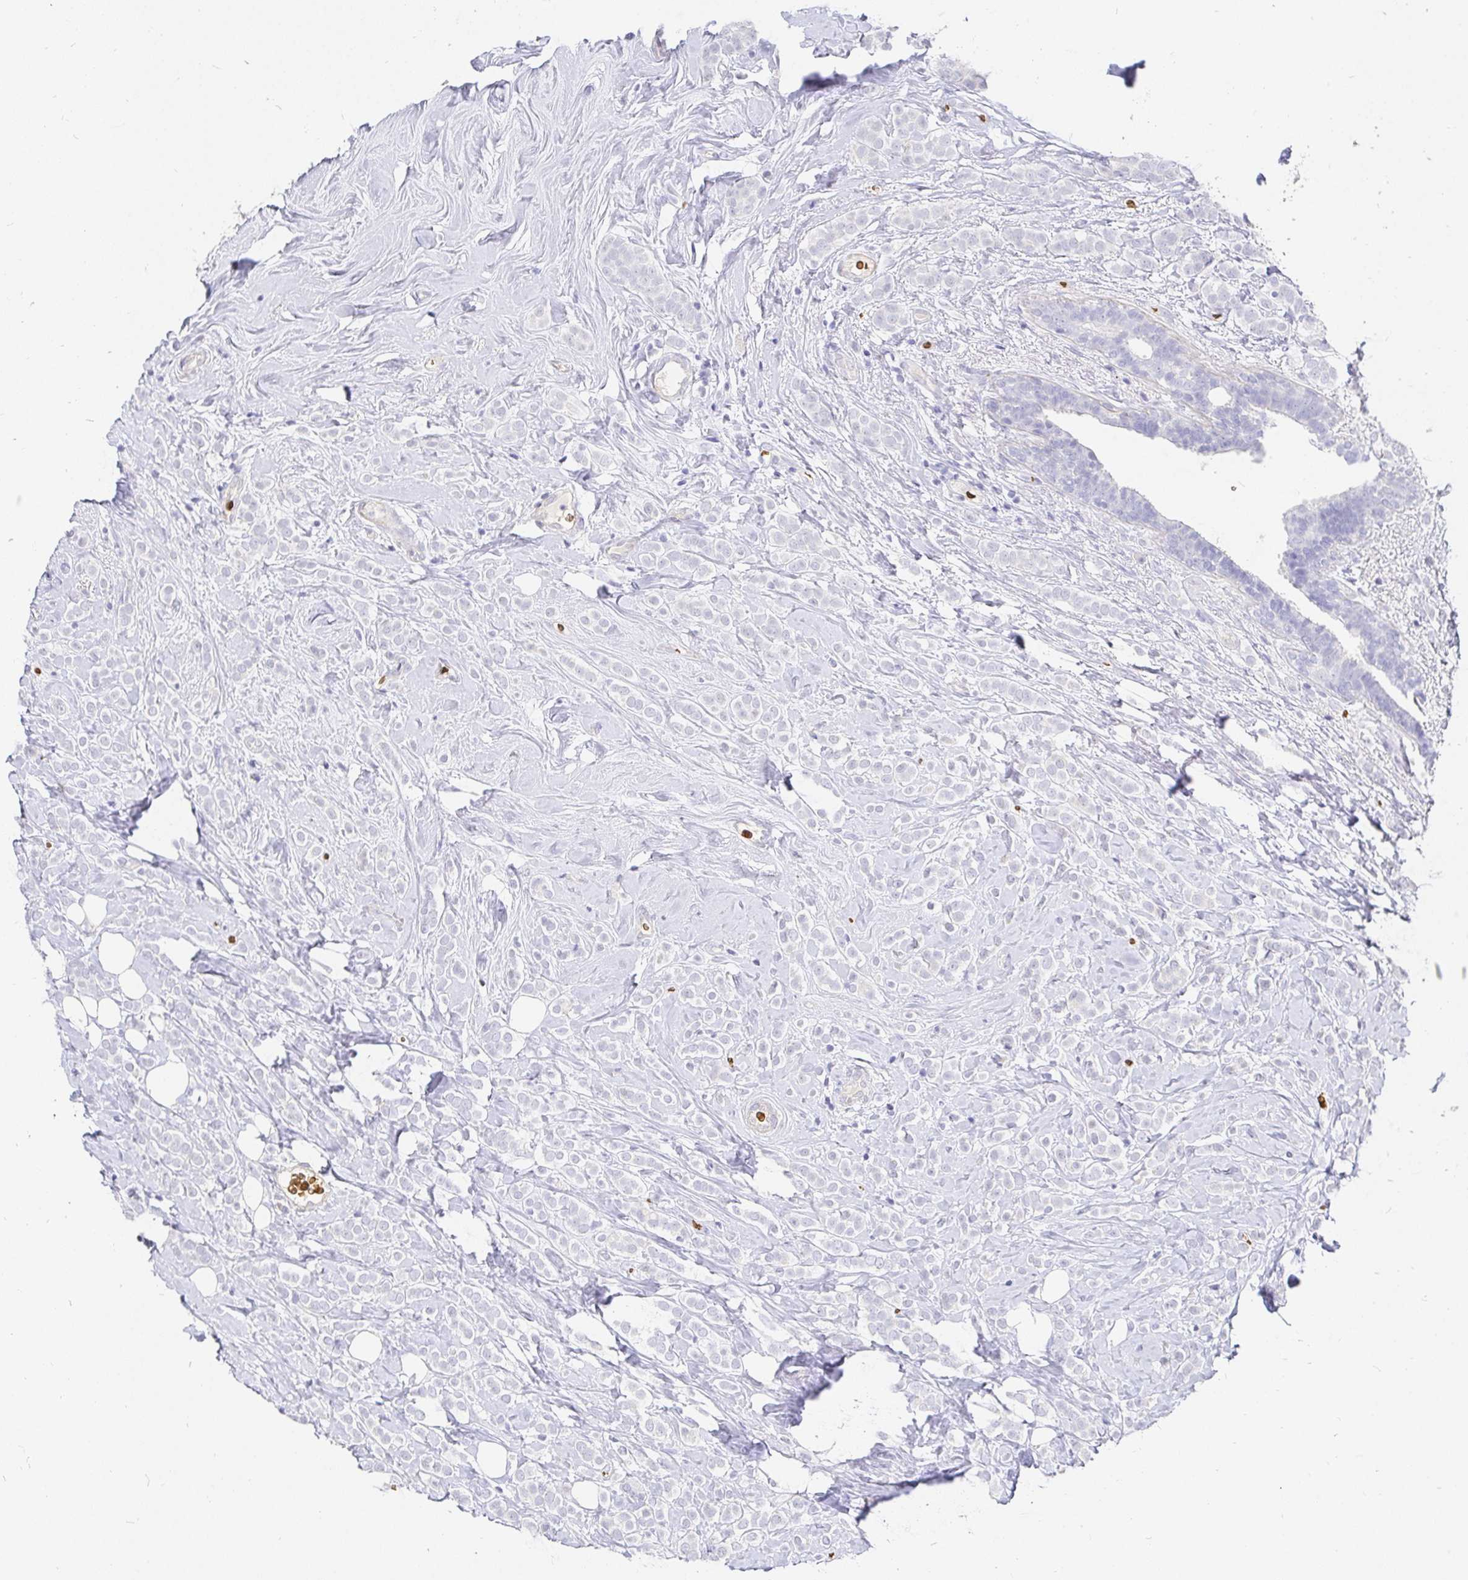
{"staining": {"intensity": "negative", "quantity": "none", "location": "none"}, "tissue": "breast cancer", "cell_type": "Tumor cells", "image_type": "cancer", "snomed": [{"axis": "morphology", "description": "Lobular carcinoma"}, {"axis": "topography", "description": "Breast"}], "caption": "Tumor cells show no significant positivity in breast lobular carcinoma.", "gene": "FGF21", "patient": {"sex": "female", "age": 49}}